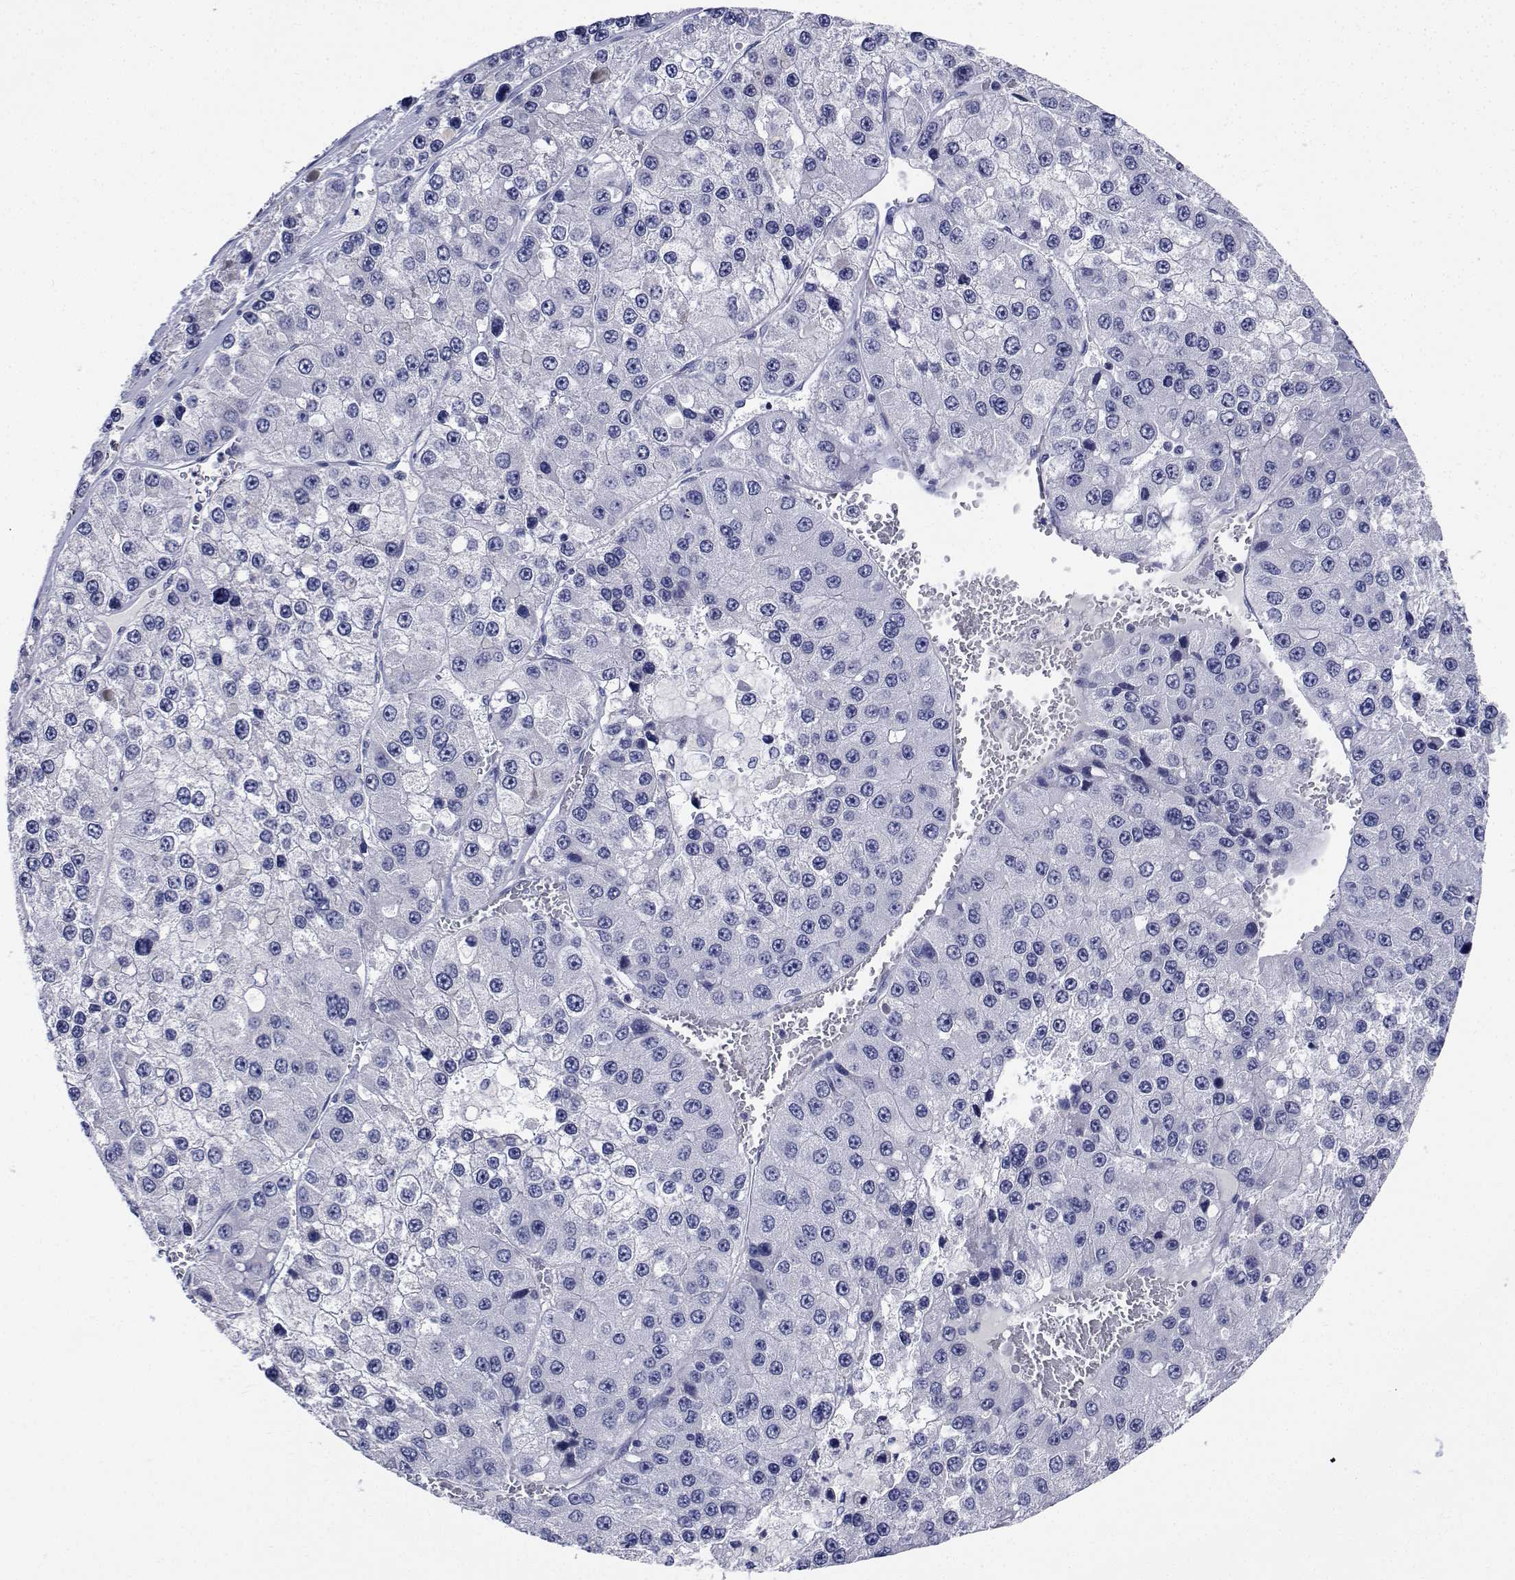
{"staining": {"intensity": "negative", "quantity": "none", "location": "none"}, "tissue": "liver cancer", "cell_type": "Tumor cells", "image_type": "cancer", "snomed": [{"axis": "morphology", "description": "Carcinoma, Hepatocellular, NOS"}, {"axis": "topography", "description": "Liver"}], "caption": "Tumor cells show no significant protein positivity in liver hepatocellular carcinoma.", "gene": "PLXNA4", "patient": {"sex": "female", "age": 73}}